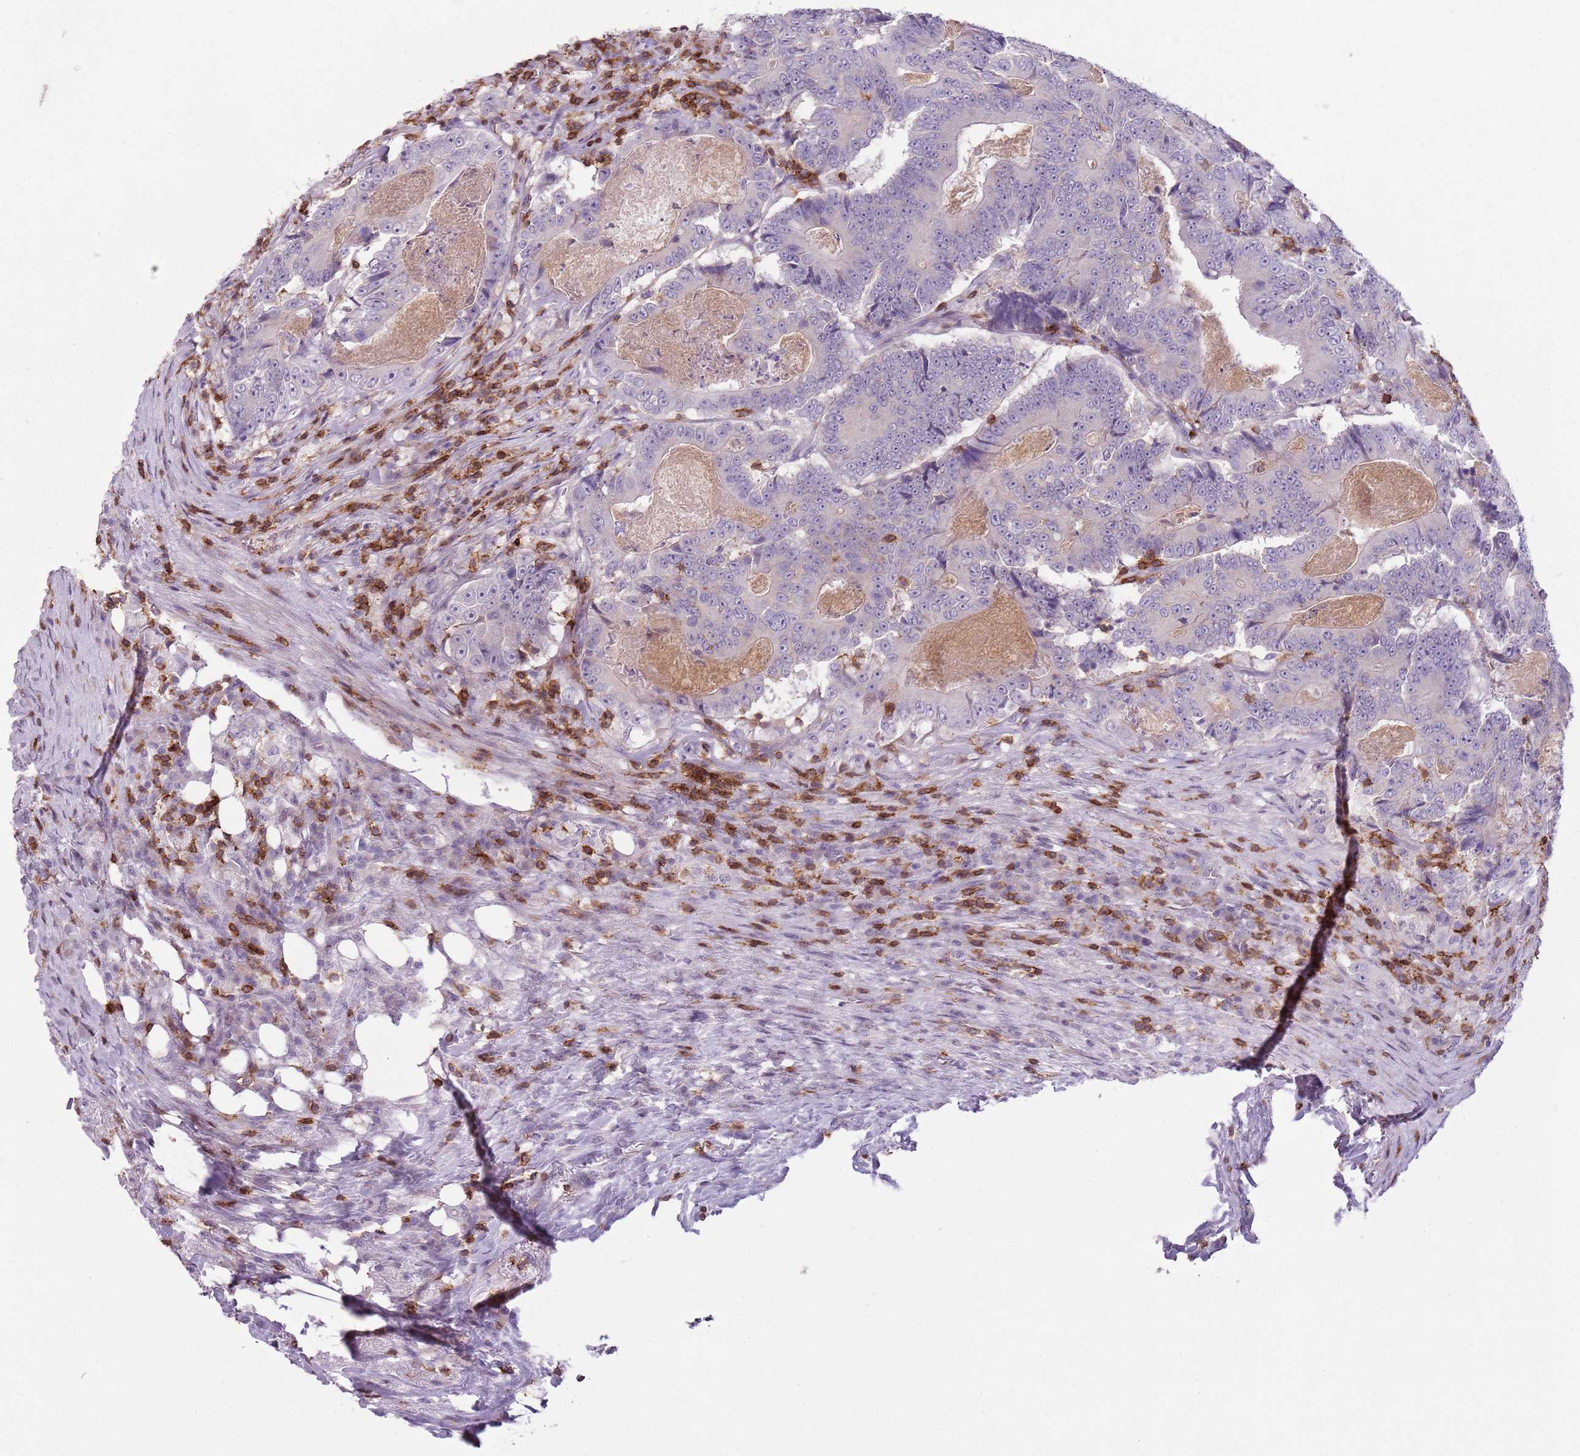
{"staining": {"intensity": "negative", "quantity": "none", "location": "none"}, "tissue": "colorectal cancer", "cell_type": "Tumor cells", "image_type": "cancer", "snomed": [{"axis": "morphology", "description": "Adenocarcinoma, NOS"}, {"axis": "topography", "description": "Colon"}], "caption": "Colorectal cancer (adenocarcinoma) was stained to show a protein in brown. There is no significant staining in tumor cells.", "gene": "ZNF583", "patient": {"sex": "male", "age": 83}}